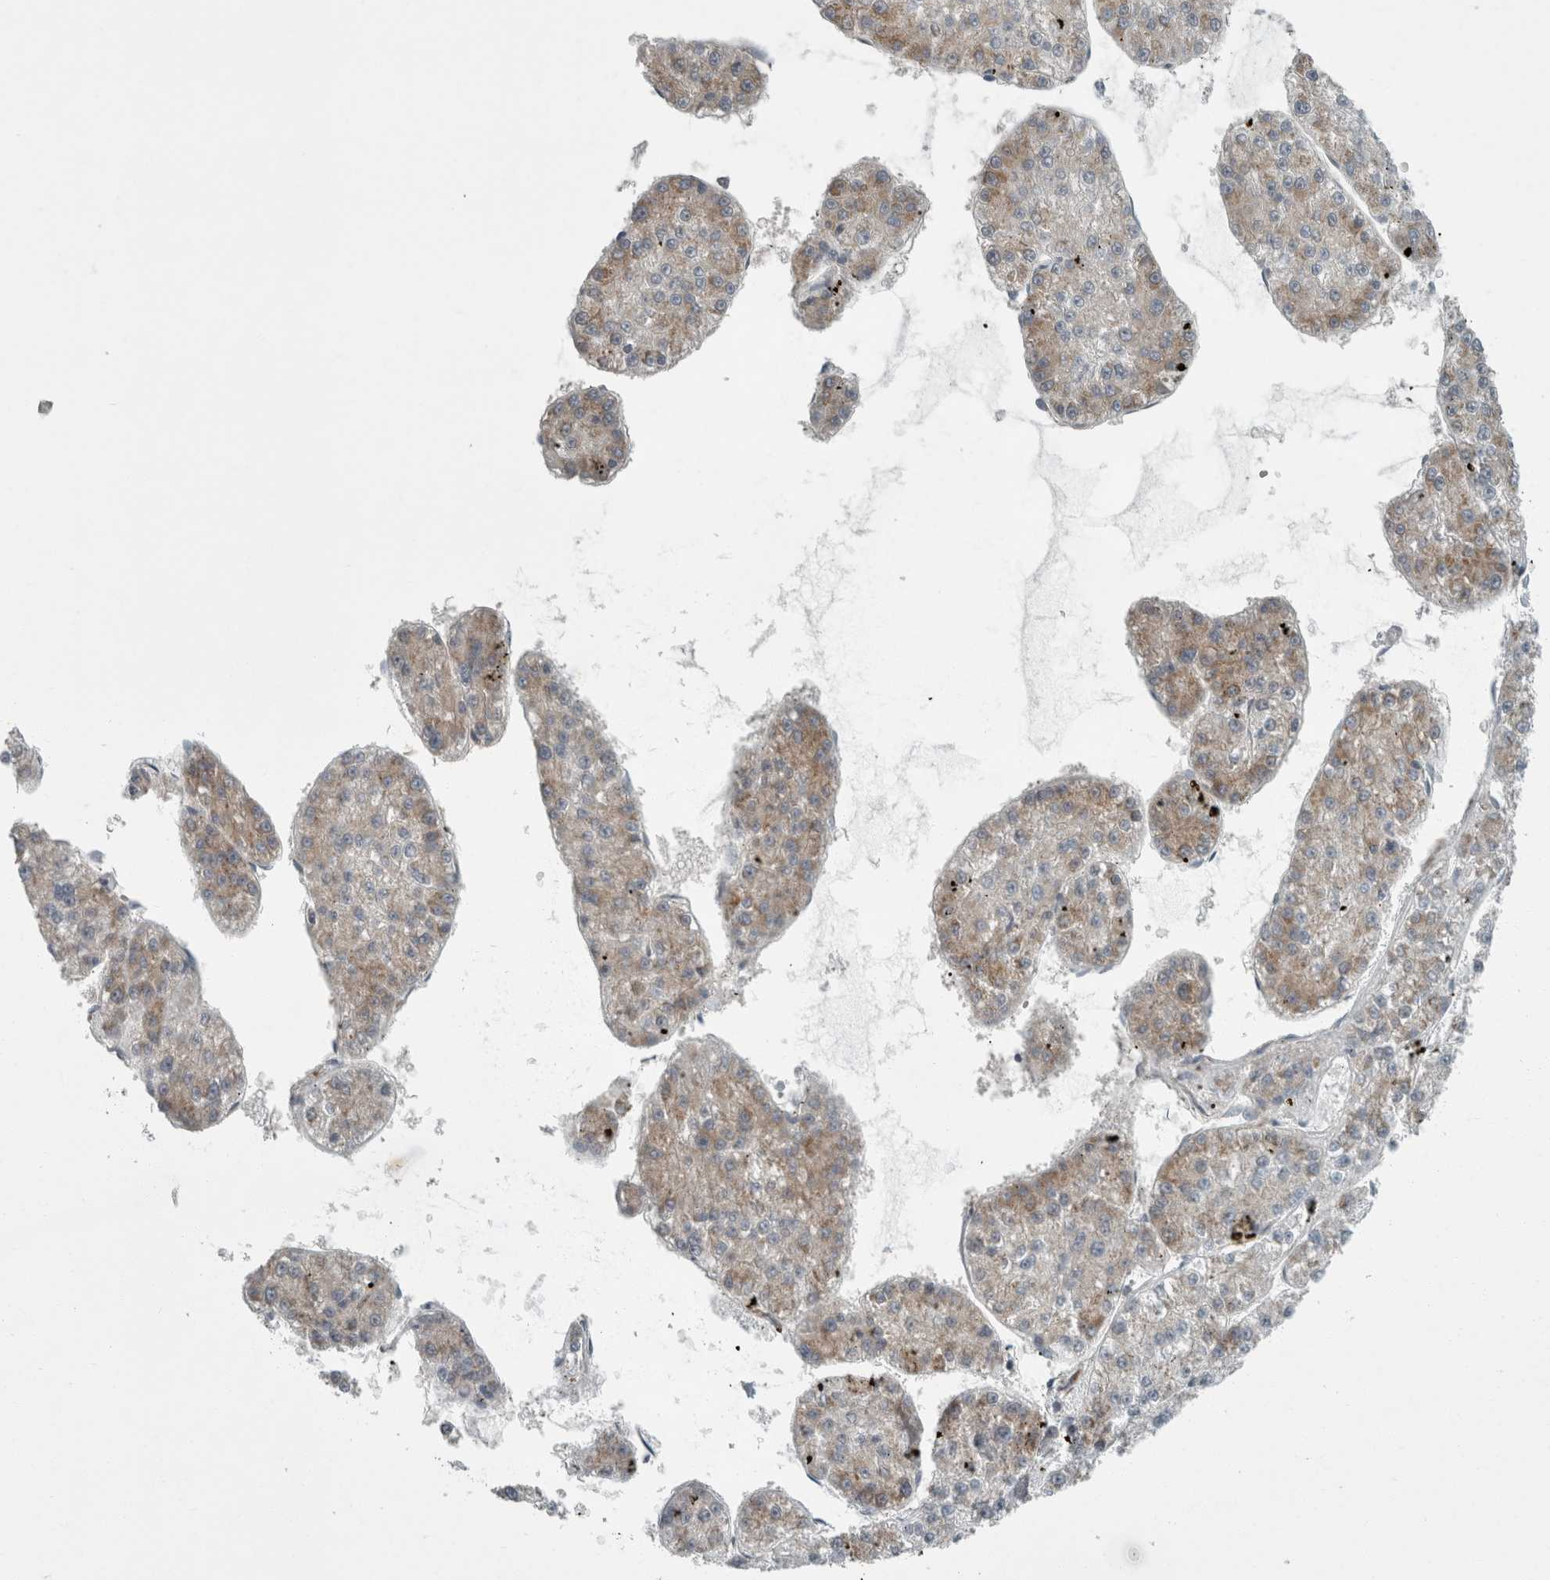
{"staining": {"intensity": "weak", "quantity": "25%-75%", "location": "cytoplasmic/membranous"}, "tissue": "liver cancer", "cell_type": "Tumor cells", "image_type": "cancer", "snomed": [{"axis": "morphology", "description": "Carcinoma, Hepatocellular, NOS"}, {"axis": "topography", "description": "Liver"}], "caption": "Immunohistochemistry (IHC) of liver cancer (hepatocellular carcinoma) demonstrates low levels of weak cytoplasmic/membranous expression in approximately 25%-75% of tumor cells.", "gene": "KIF1C", "patient": {"sex": "female", "age": 73}}